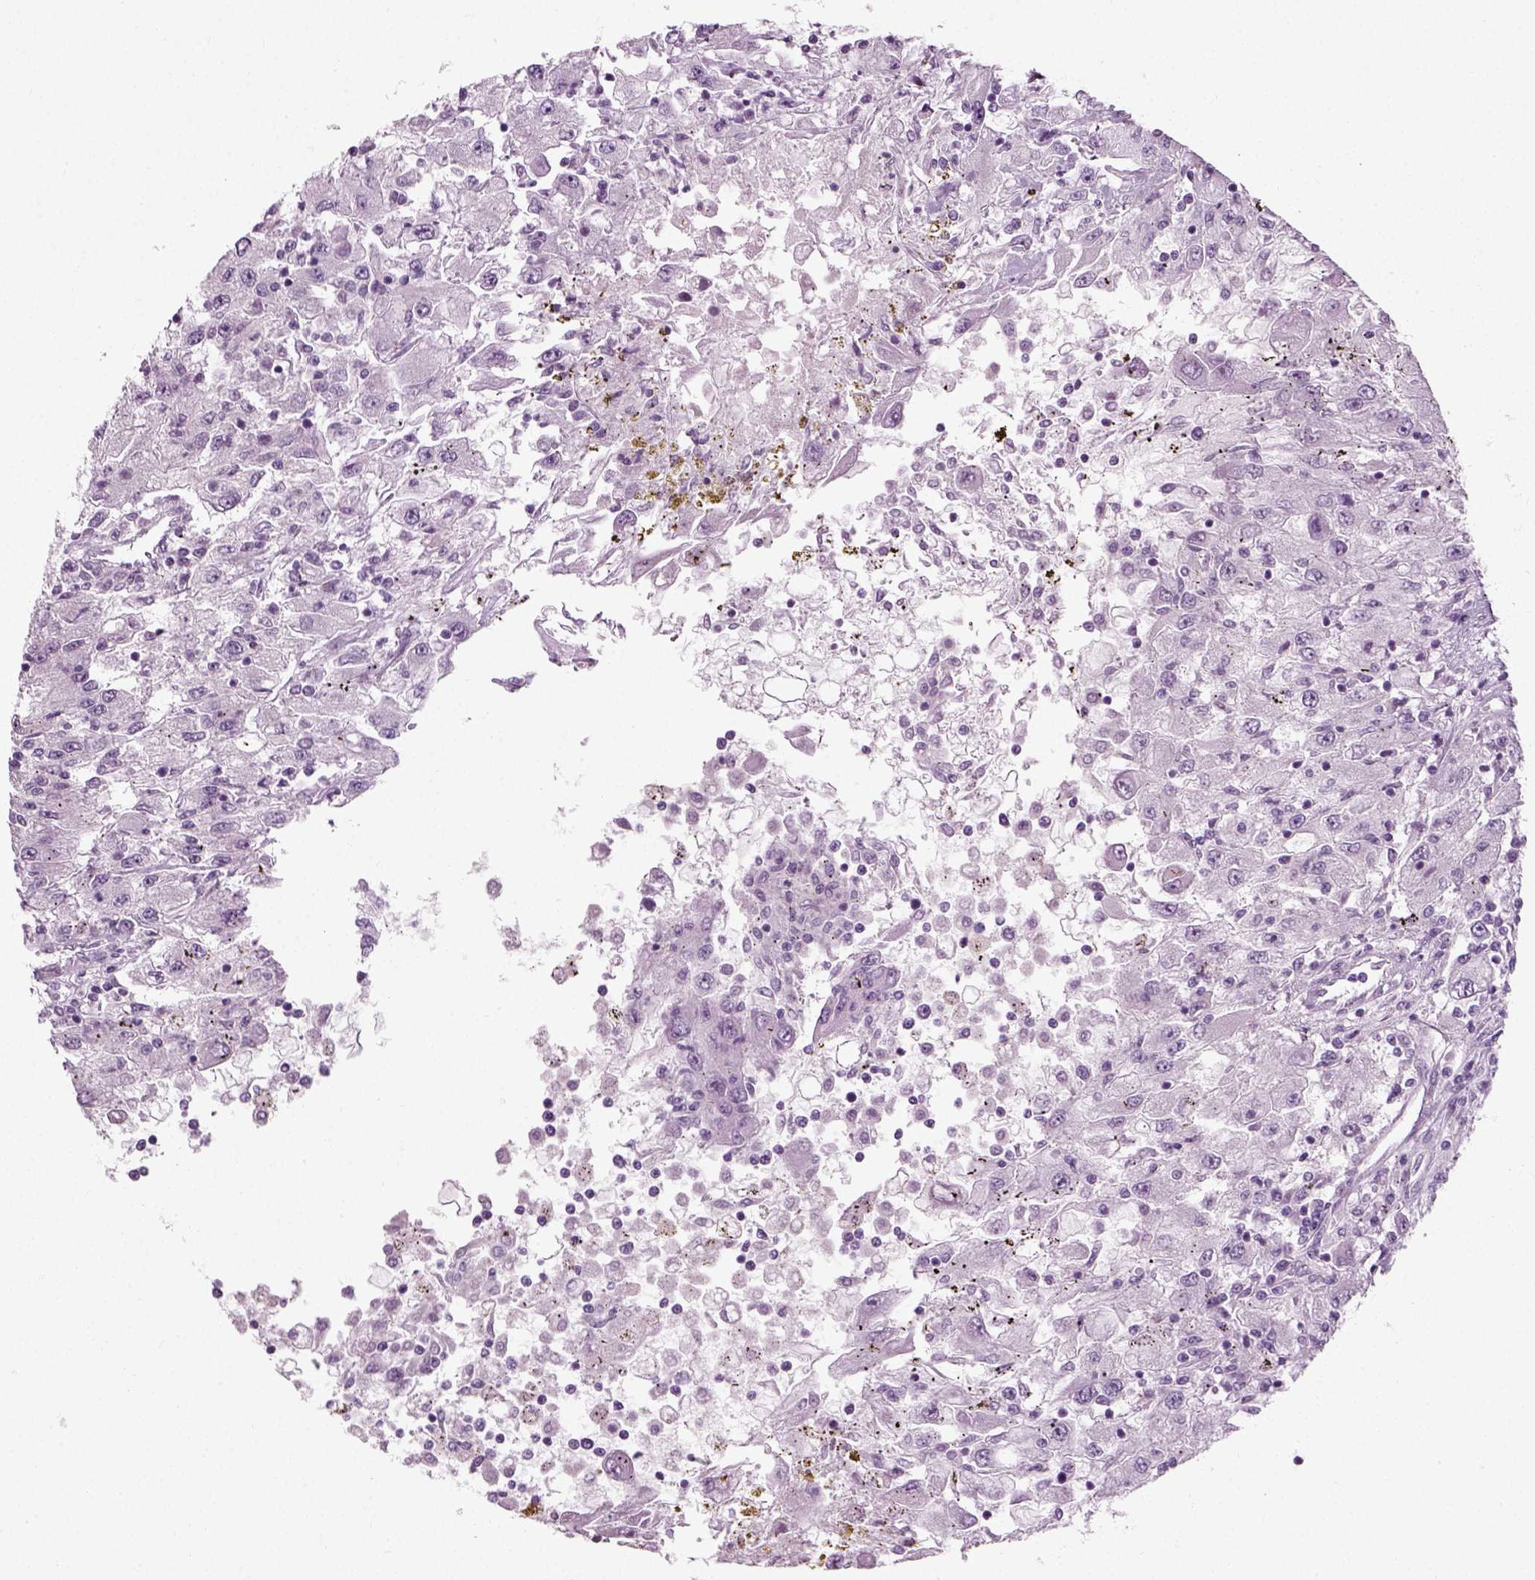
{"staining": {"intensity": "negative", "quantity": "none", "location": "none"}, "tissue": "renal cancer", "cell_type": "Tumor cells", "image_type": "cancer", "snomed": [{"axis": "morphology", "description": "Adenocarcinoma, NOS"}, {"axis": "topography", "description": "Kidney"}], "caption": "The image shows no staining of tumor cells in renal adenocarcinoma.", "gene": "ZC2HC1C", "patient": {"sex": "female", "age": 67}}